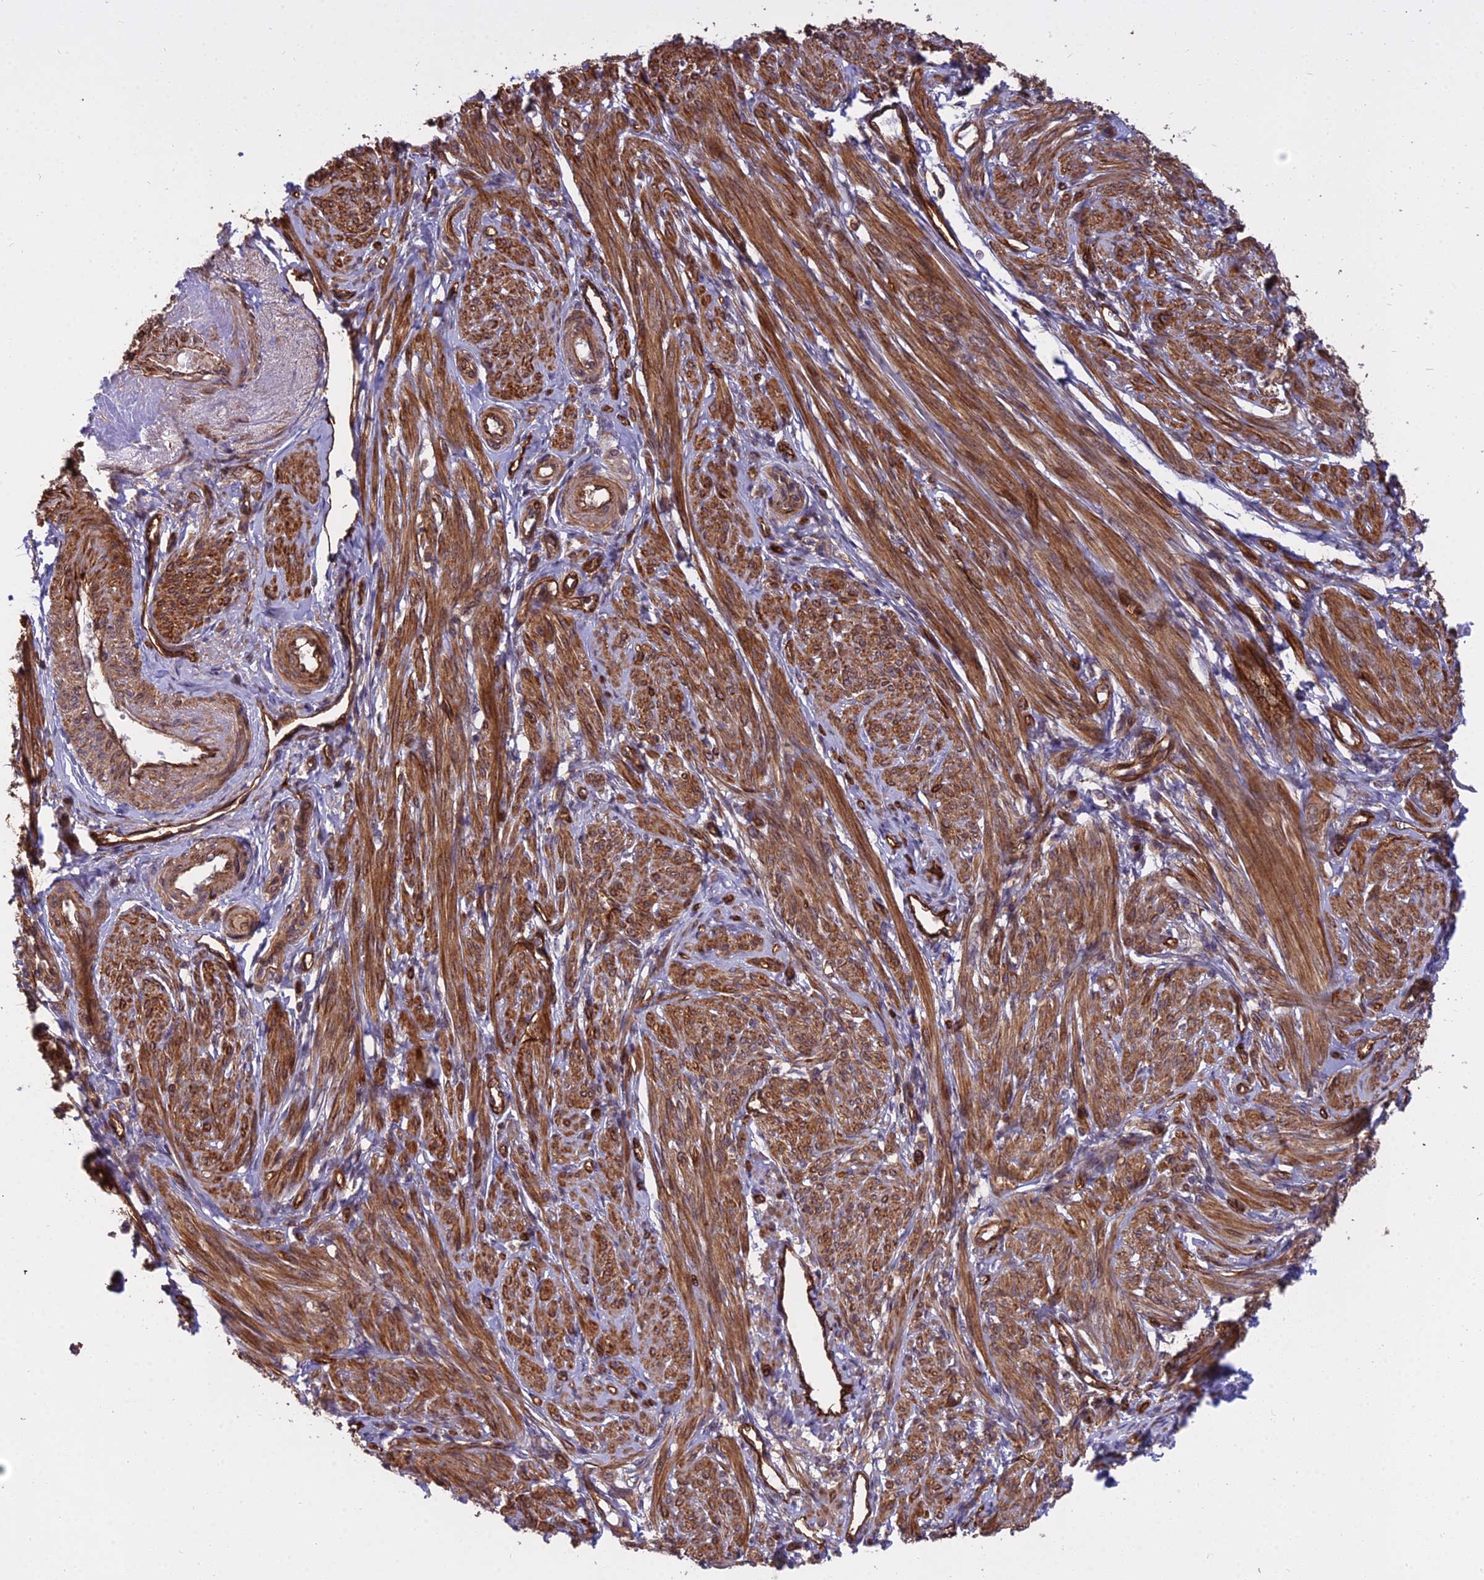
{"staining": {"intensity": "strong", "quantity": "25%-75%", "location": "cytoplasmic/membranous"}, "tissue": "smooth muscle", "cell_type": "Smooth muscle cells", "image_type": "normal", "snomed": [{"axis": "morphology", "description": "Normal tissue, NOS"}, {"axis": "topography", "description": "Smooth muscle"}], "caption": "Protein expression analysis of unremarkable smooth muscle shows strong cytoplasmic/membranous positivity in approximately 25%-75% of smooth muscle cells.", "gene": "TCEA3", "patient": {"sex": "female", "age": 39}}